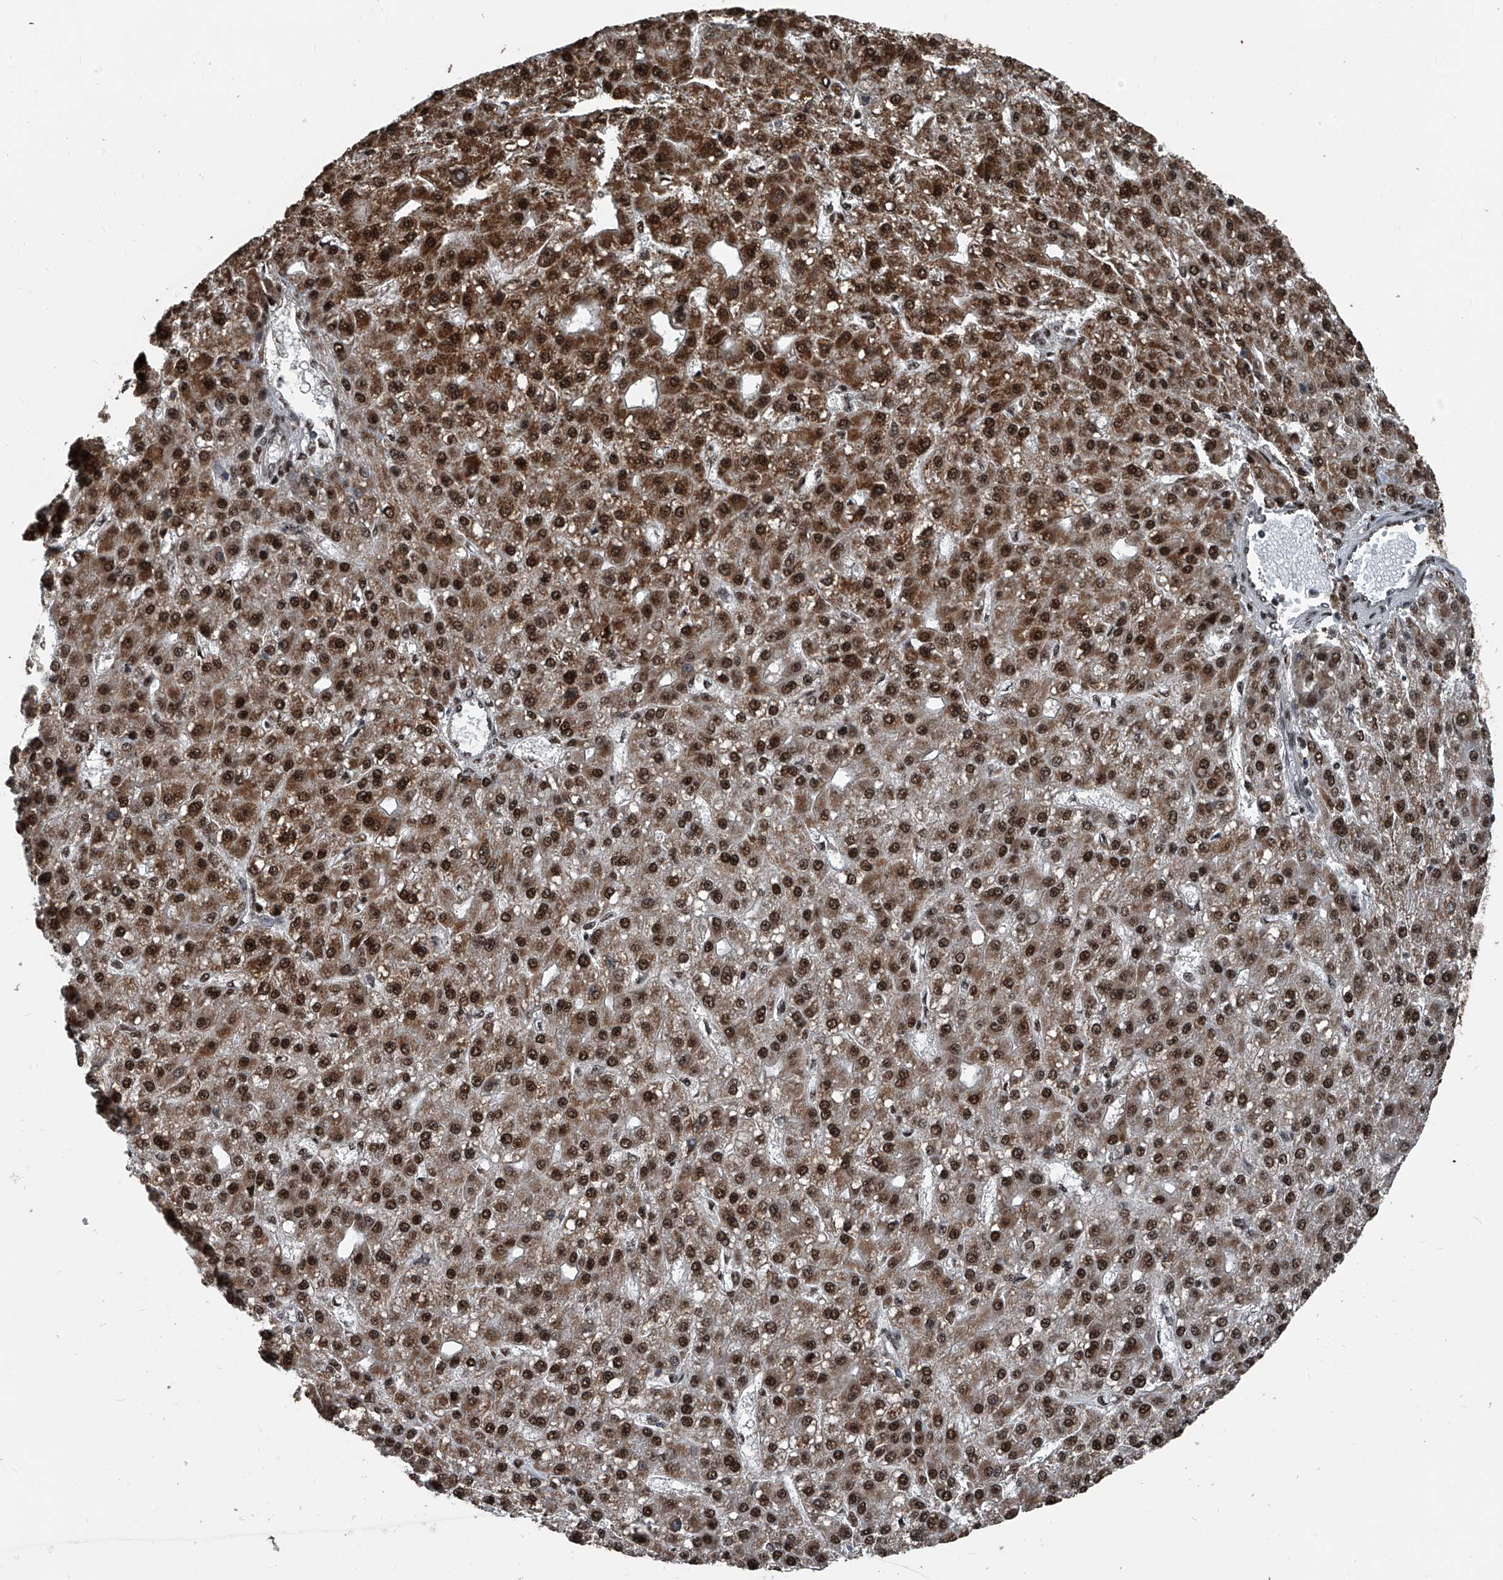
{"staining": {"intensity": "strong", "quantity": ">75%", "location": "nuclear"}, "tissue": "liver cancer", "cell_type": "Tumor cells", "image_type": "cancer", "snomed": [{"axis": "morphology", "description": "Carcinoma, Hepatocellular, NOS"}, {"axis": "topography", "description": "Liver"}], "caption": "An IHC photomicrograph of tumor tissue is shown. Protein staining in brown highlights strong nuclear positivity in liver hepatocellular carcinoma within tumor cells.", "gene": "FKBP5", "patient": {"sex": "male", "age": 67}}